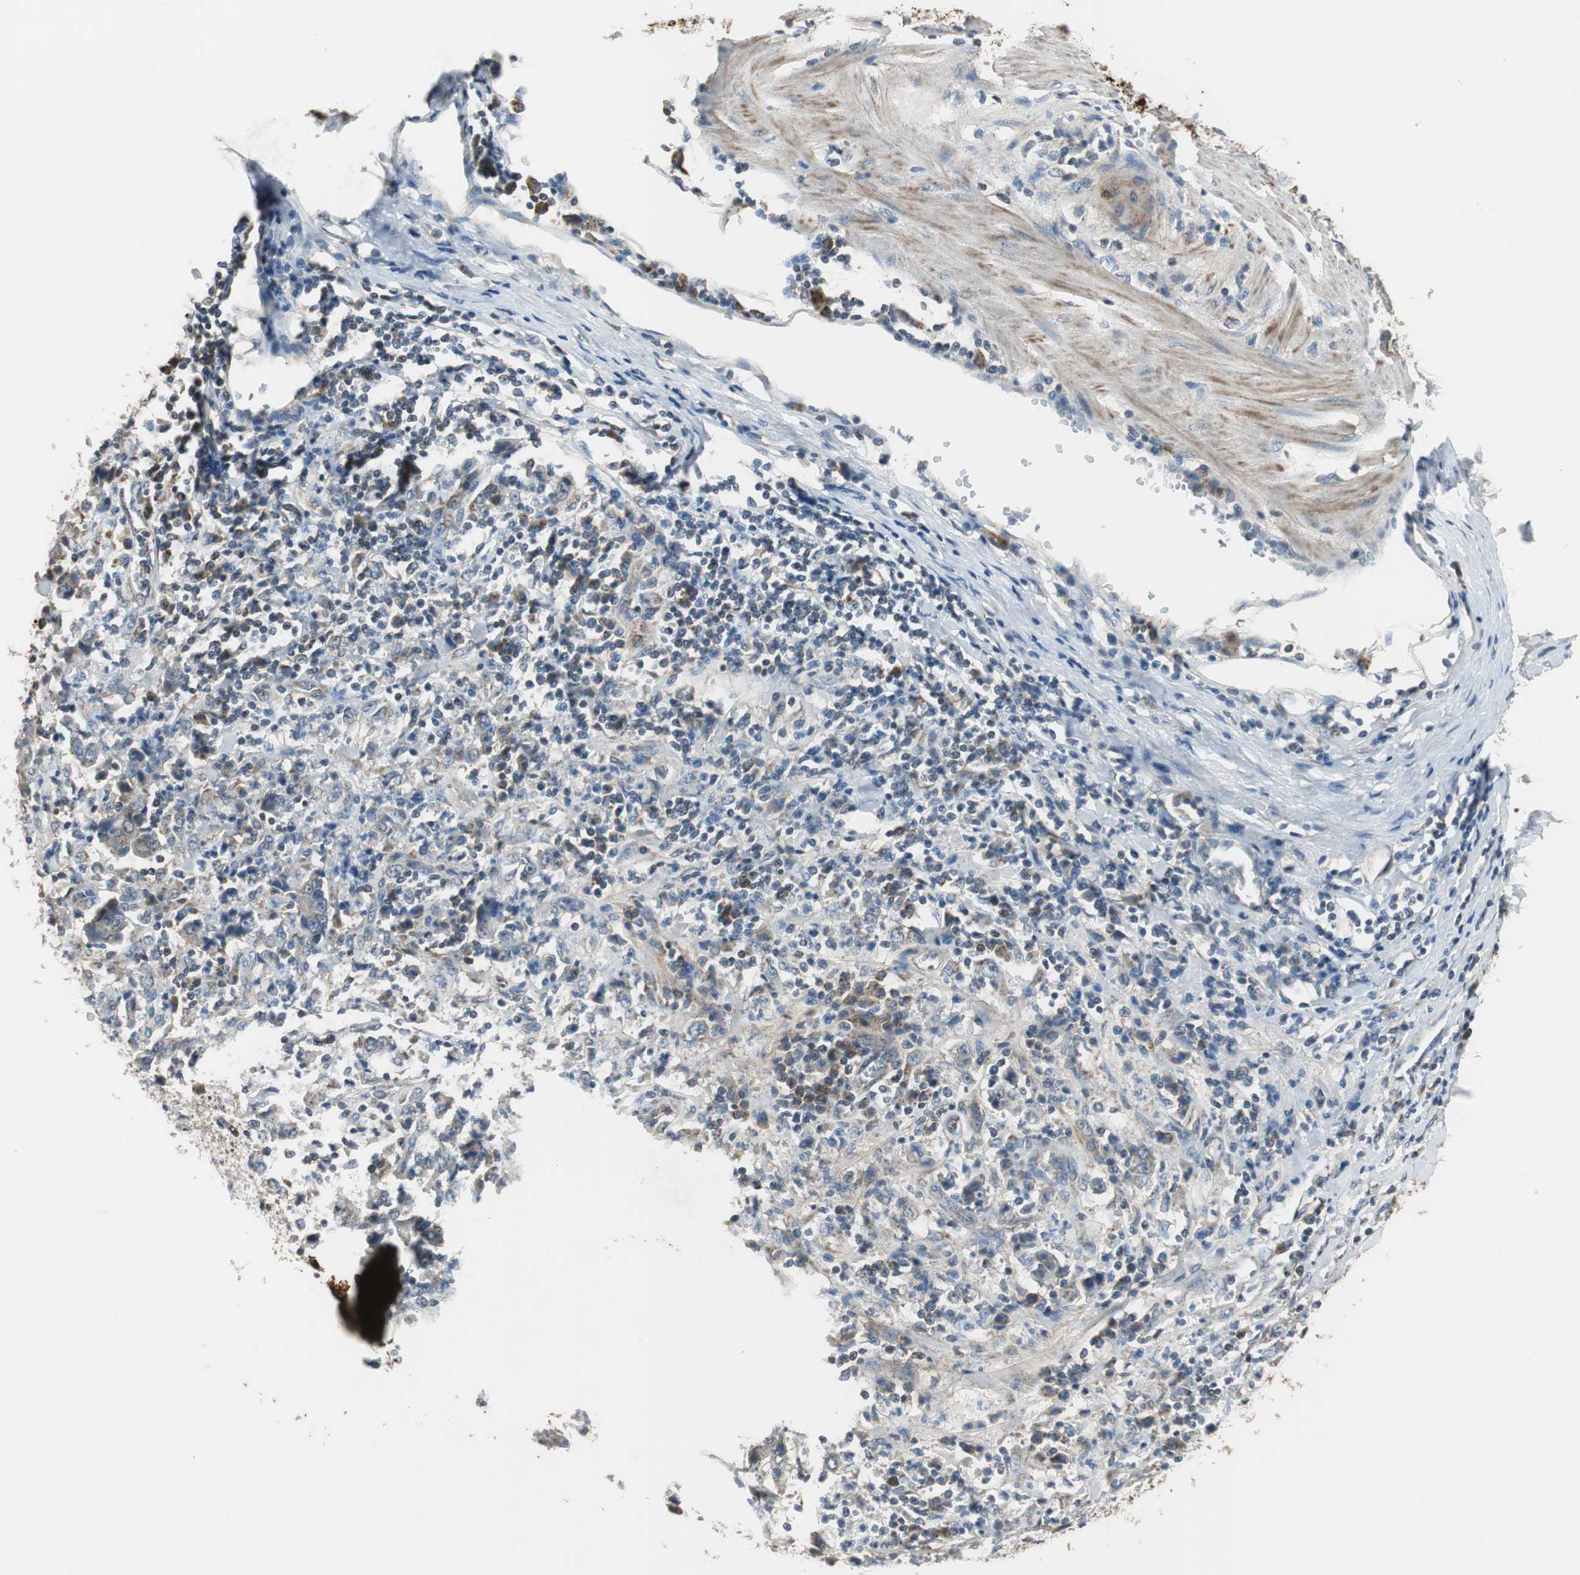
{"staining": {"intensity": "weak", "quantity": "<25%", "location": "cytoplasmic/membranous"}, "tissue": "stomach cancer", "cell_type": "Tumor cells", "image_type": "cancer", "snomed": [{"axis": "morphology", "description": "Normal tissue, NOS"}, {"axis": "morphology", "description": "Adenocarcinoma, NOS"}, {"axis": "topography", "description": "Stomach, upper"}, {"axis": "topography", "description": "Stomach"}], "caption": "Protein analysis of adenocarcinoma (stomach) exhibits no significant staining in tumor cells.", "gene": "MSTO1", "patient": {"sex": "male", "age": 59}}